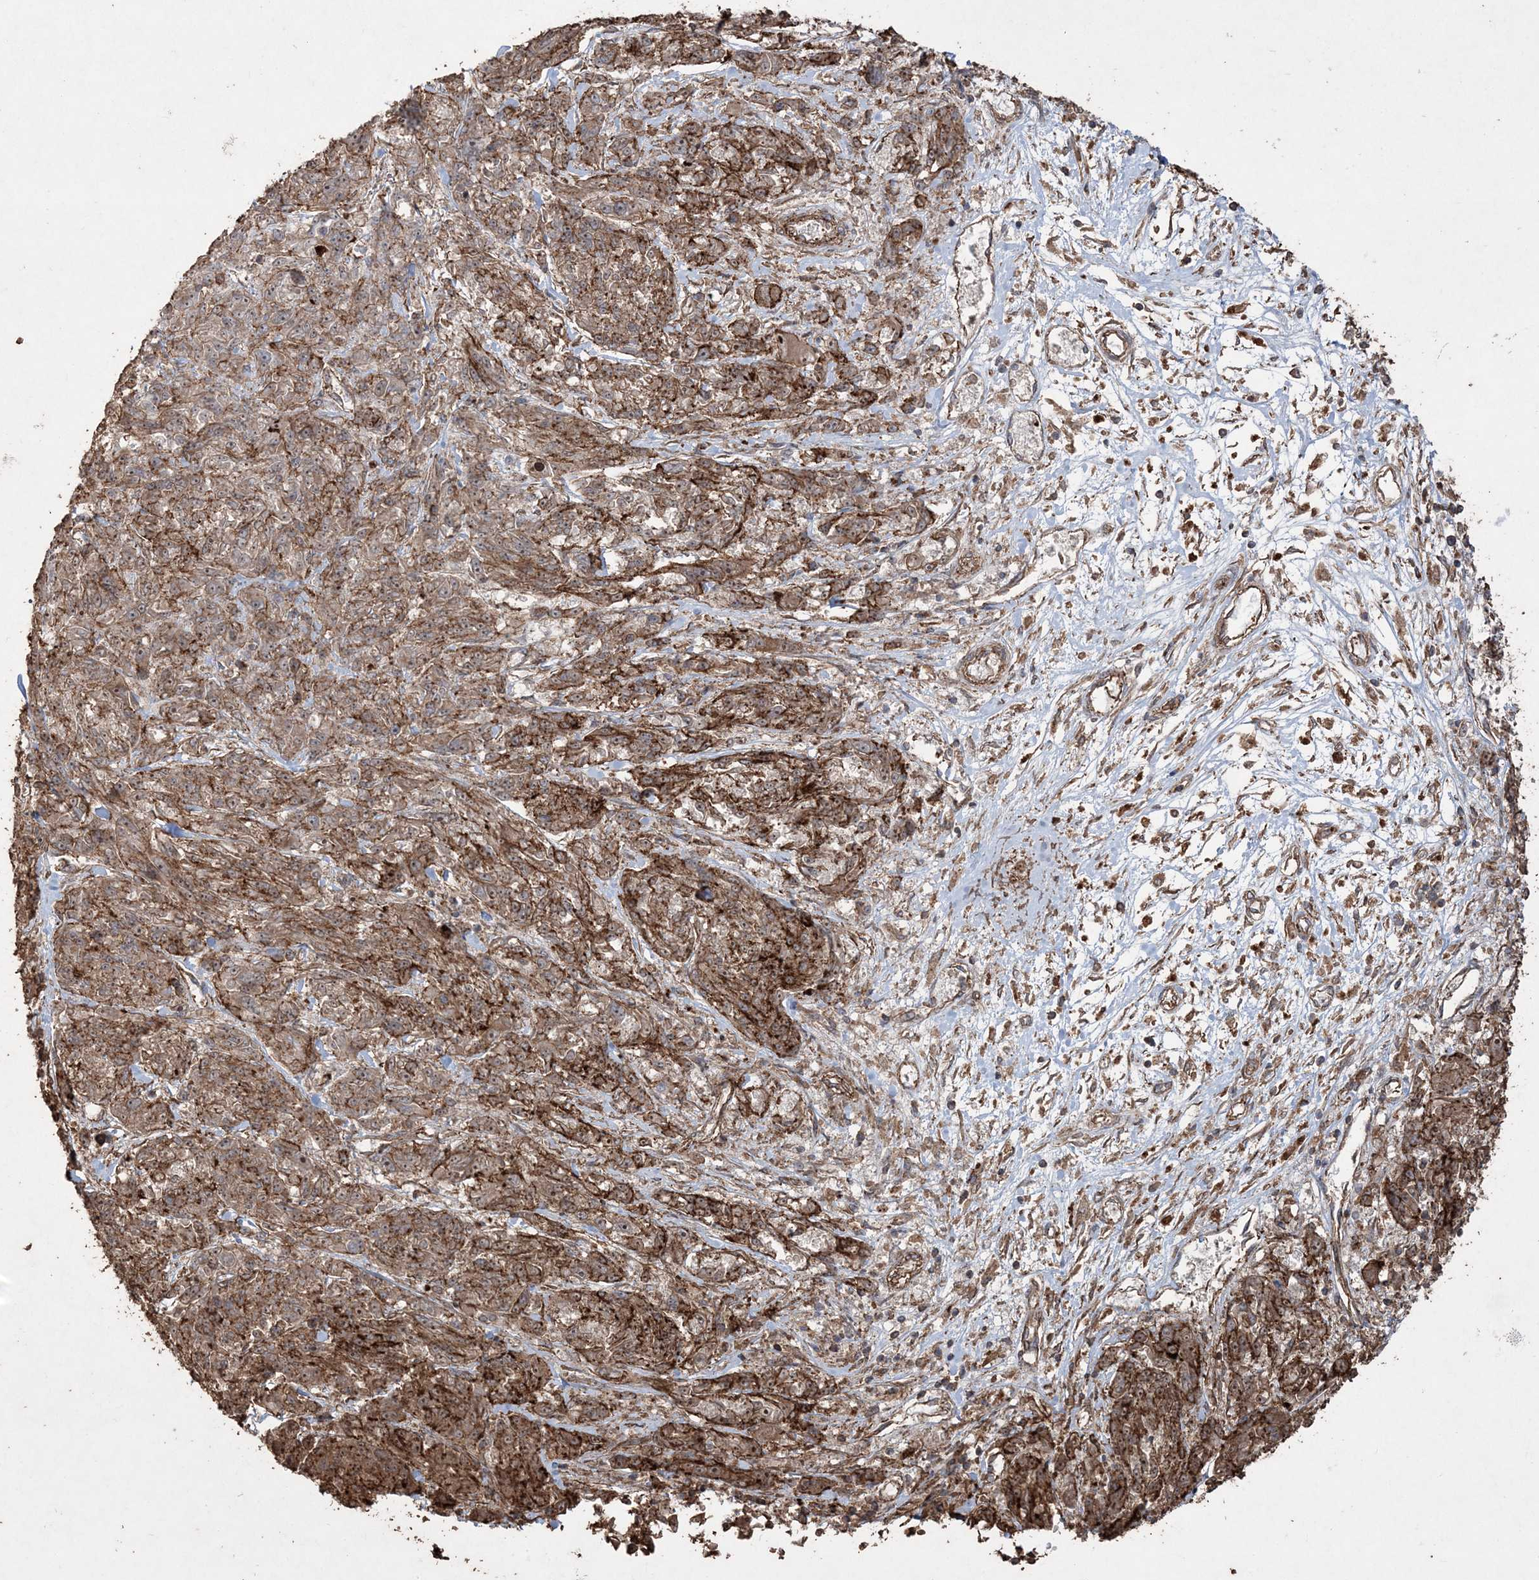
{"staining": {"intensity": "strong", "quantity": ">75%", "location": "cytoplasmic/membranous"}, "tissue": "melanoma", "cell_type": "Tumor cells", "image_type": "cancer", "snomed": [{"axis": "morphology", "description": "Malignant melanoma, NOS"}, {"axis": "topography", "description": "Skin"}], "caption": "Approximately >75% of tumor cells in malignant melanoma show strong cytoplasmic/membranous protein expression as visualized by brown immunohistochemical staining.", "gene": "TTC7A", "patient": {"sex": "male", "age": 53}}